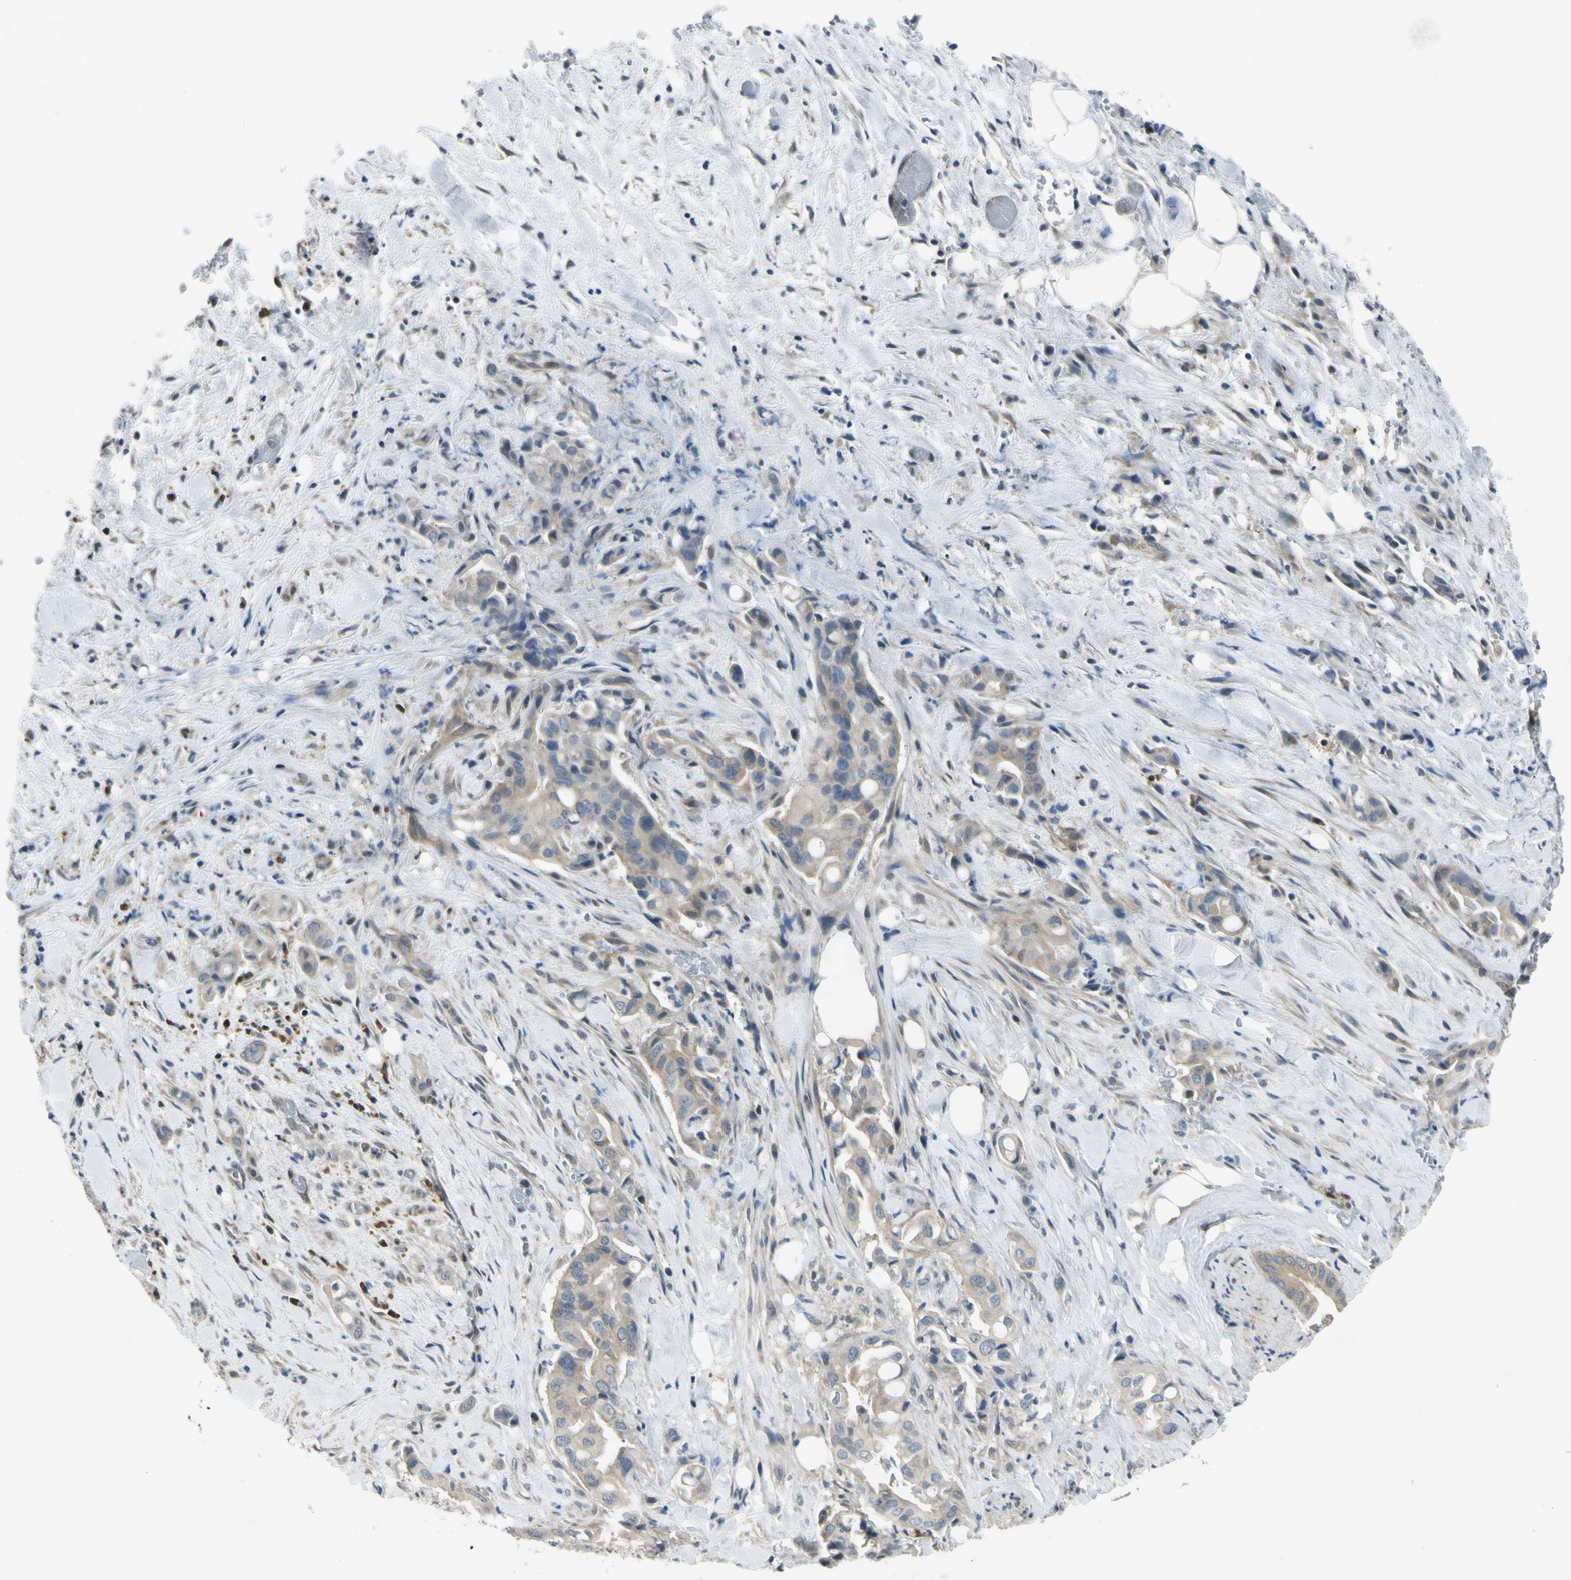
{"staining": {"intensity": "weak", "quantity": ">75%", "location": "cytoplasmic/membranous"}, "tissue": "liver cancer", "cell_type": "Tumor cells", "image_type": "cancer", "snomed": [{"axis": "morphology", "description": "Cholangiocarcinoma"}, {"axis": "topography", "description": "Liver"}], "caption": "Liver cancer (cholangiocarcinoma) was stained to show a protein in brown. There is low levels of weak cytoplasmic/membranous staining in about >75% of tumor cells.", "gene": "RASGRF1", "patient": {"sex": "female", "age": 68}}